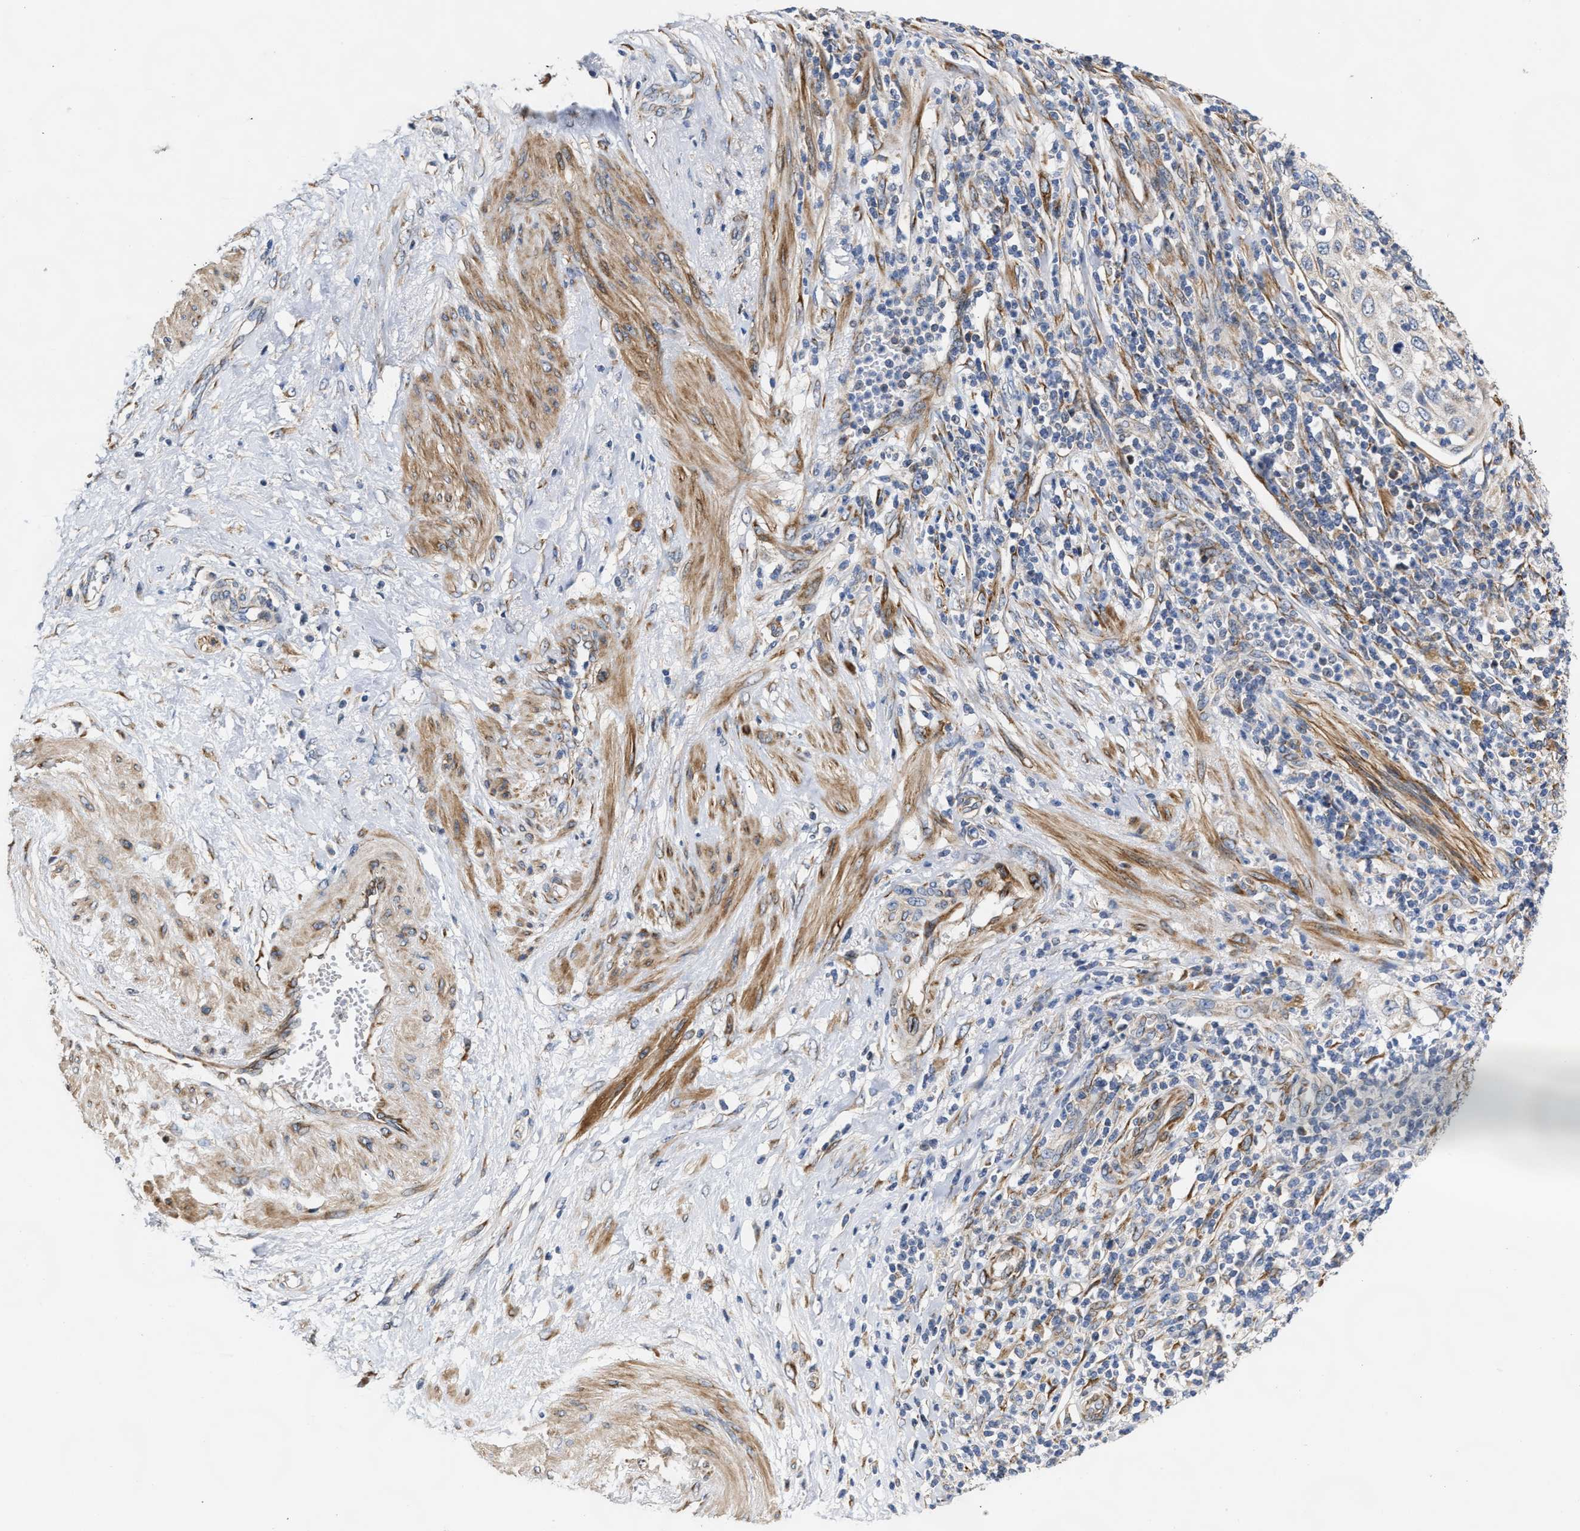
{"staining": {"intensity": "negative", "quantity": "none", "location": "none"}, "tissue": "cervical cancer", "cell_type": "Tumor cells", "image_type": "cancer", "snomed": [{"axis": "morphology", "description": "Squamous cell carcinoma, NOS"}, {"axis": "topography", "description": "Cervix"}], "caption": "High magnification brightfield microscopy of squamous cell carcinoma (cervical) stained with DAB (brown) and counterstained with hematoxylin (blue): tumor cells show no significant positivity.", "gene": "MALSU1", "patient": {"sex": "female", "age": 70}}